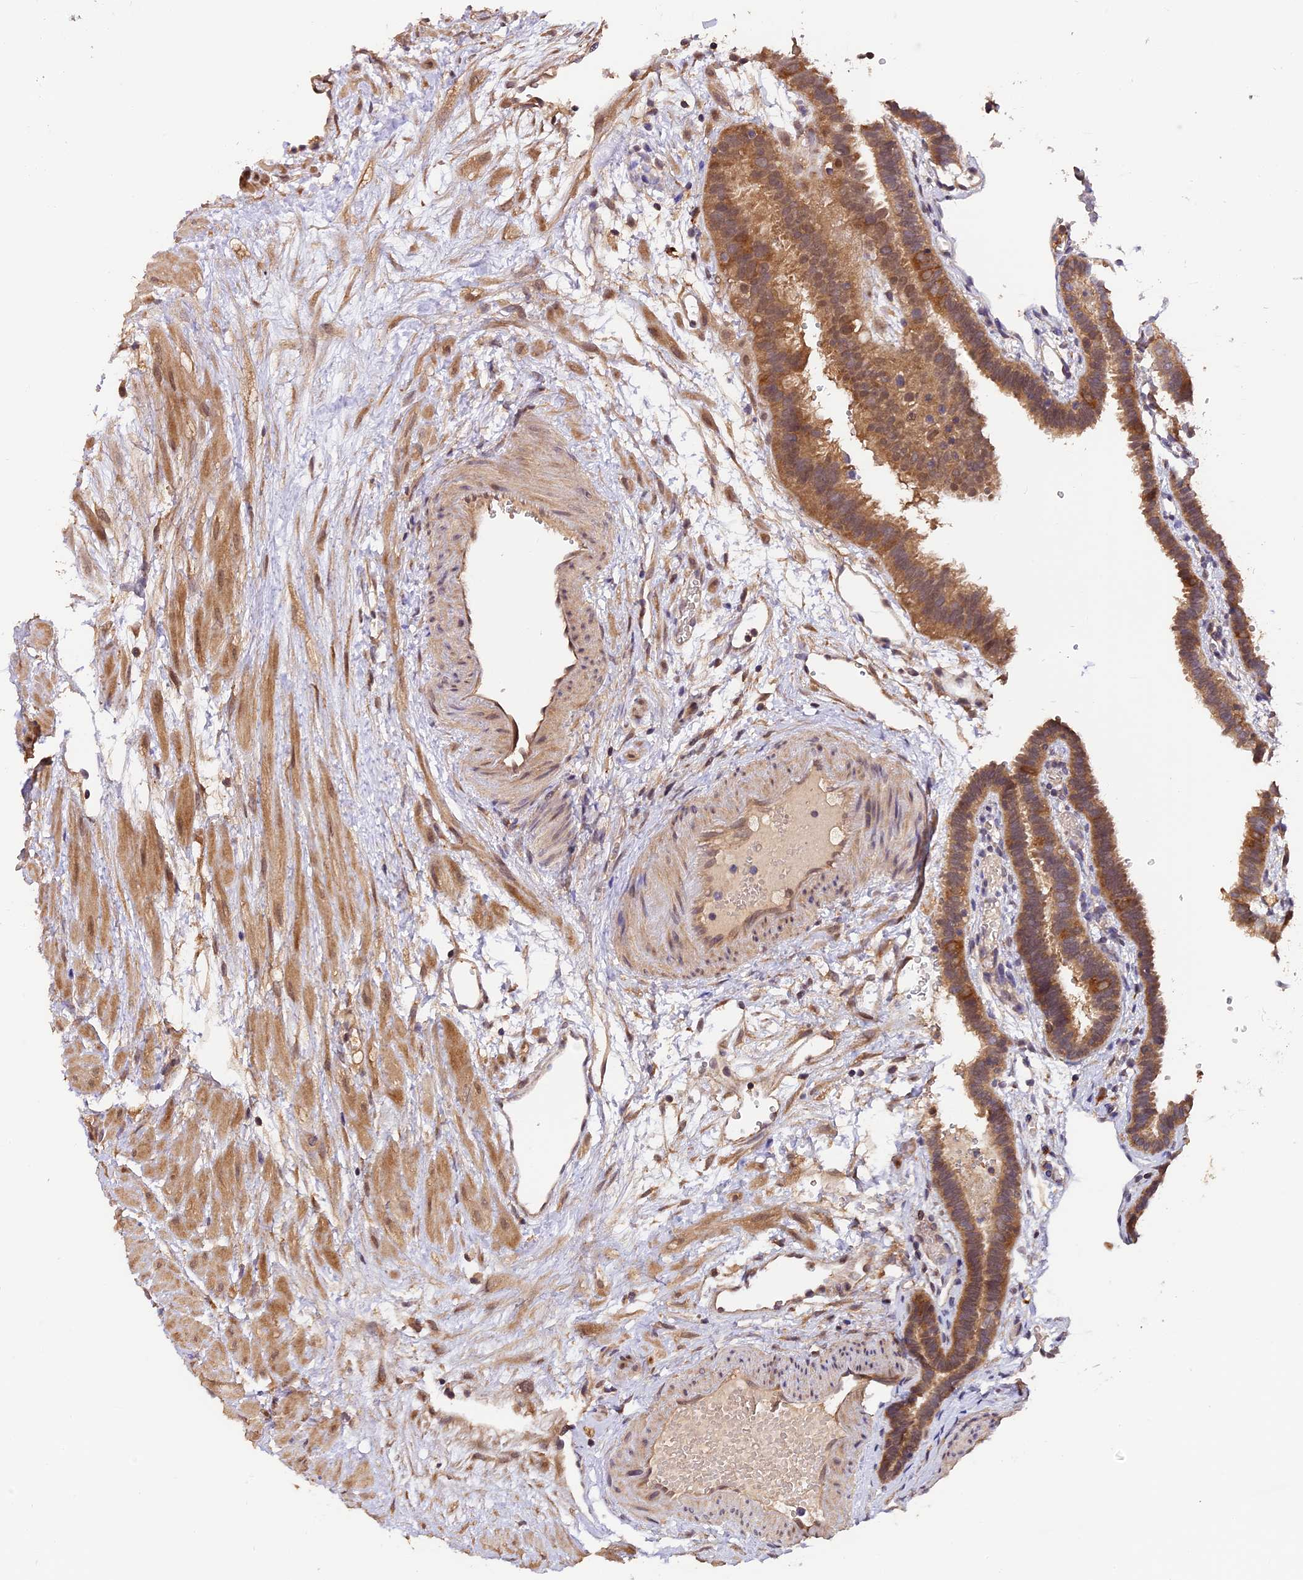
{"staining": {"intensity": "moderate", "quantity": ">75%", "location": "cytoplasmic/membranous"}, "tissue": "fallopian tube", "cell_type": "Glandular cells", "image_type": "normal", "snomed": [{"axis": "morphology", "description": "Normal tissue, NOS"}, {"axis": "topography", "description": "Fallopian tube"}], "caption": "Protein expression analysis of unremarkable fallopian tube shows moderate cytoplasmic/membranous positivity in about >75% of glandular cells. The protein is stained brown, and the nuclei are stained in blue (DAB (3,3'-diaminobenzidine) IHC with brightfield microscopy, high magnification).", "gene": "TRMT1", "patient": {"sex": "female", "age": 37}}